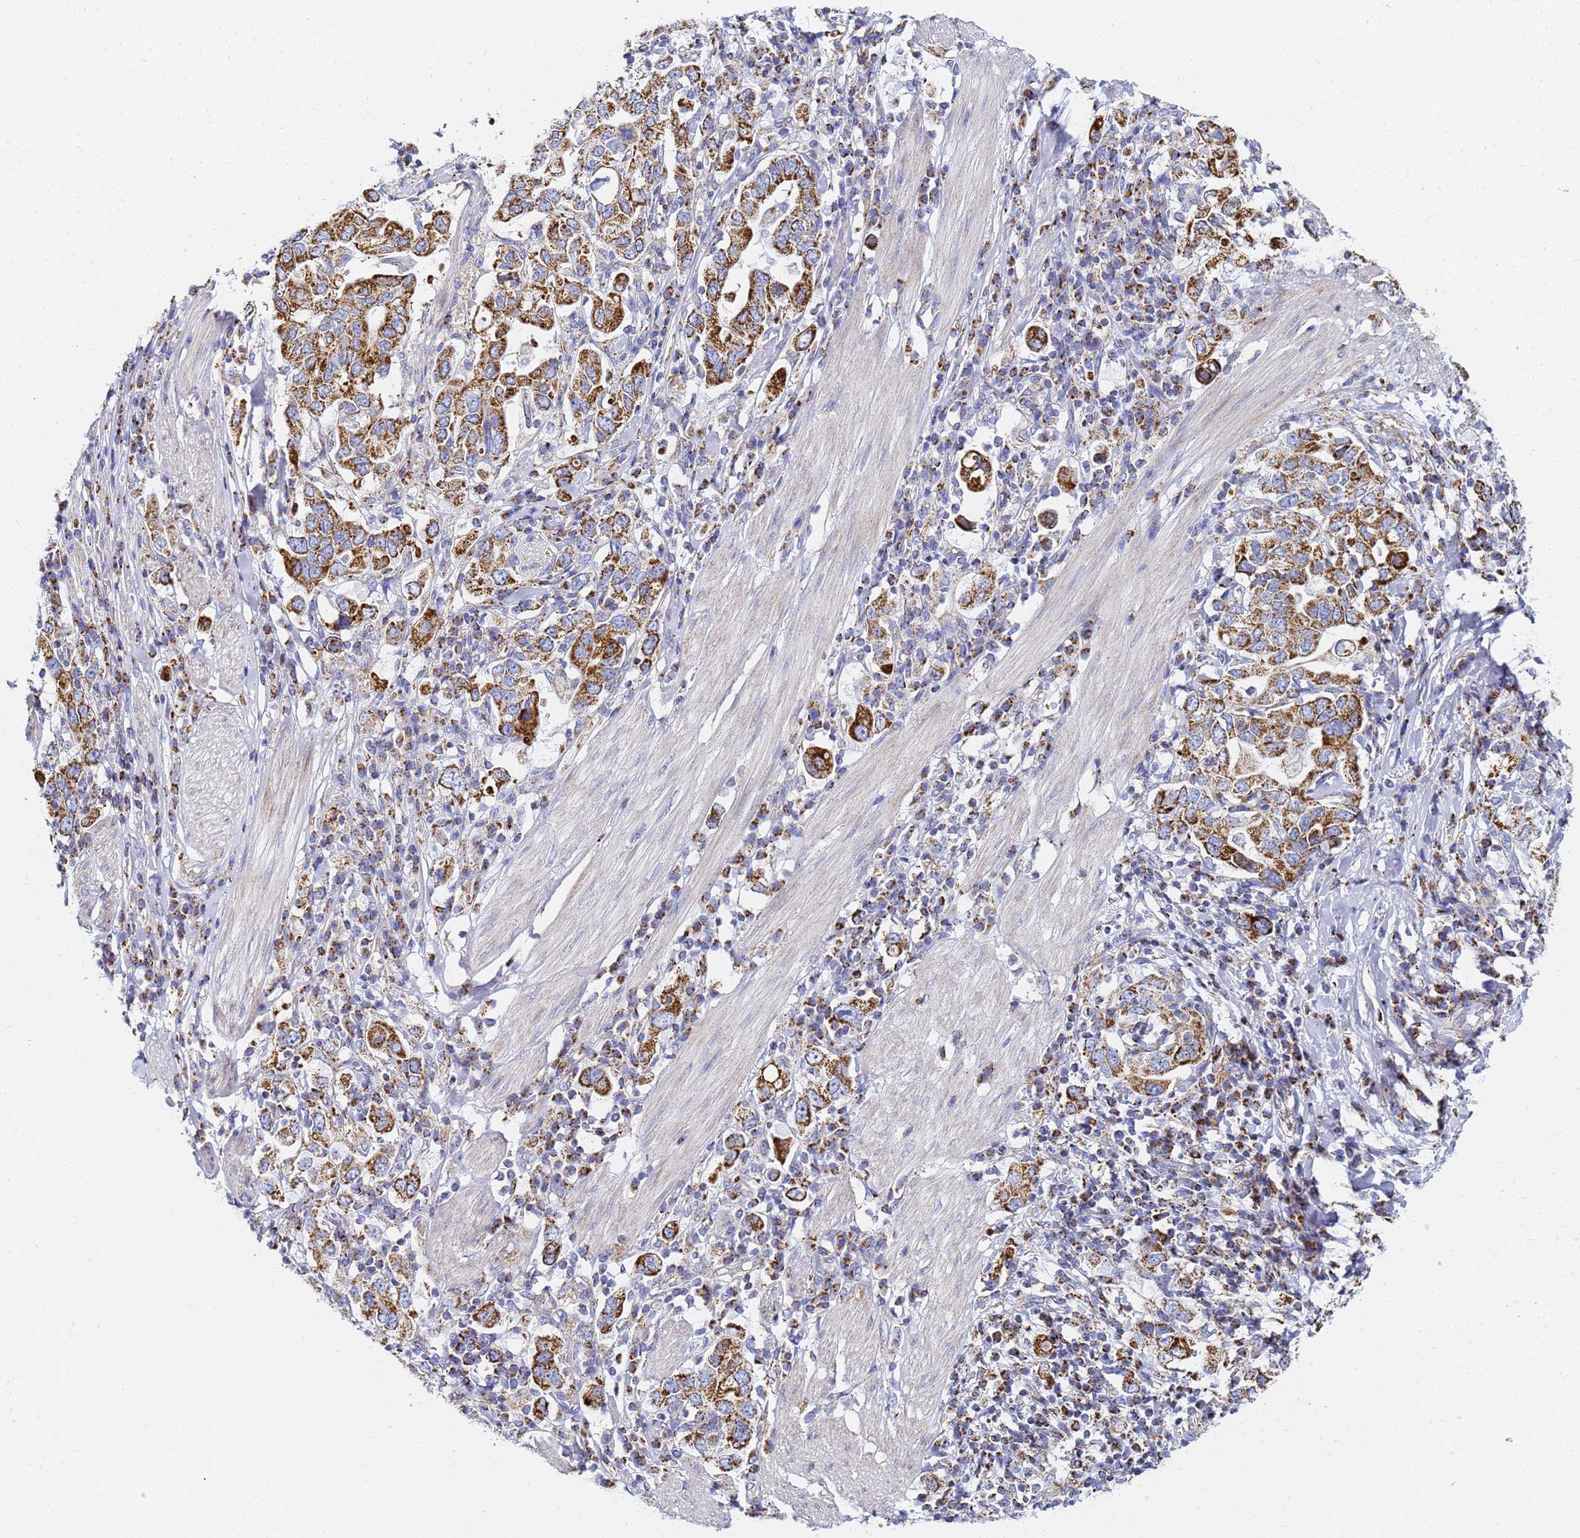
{"staining": {"intensity": "strong", "quantity": ">75%", "location": "cytoplasmic/membranous"}, "tissue": "stomach cancer", "cell_type": "Tumor cells", "image_type": "cancer", "snomed": [{"axis": "morphology", "description": "Adenocarcinoma, NOS"}, {"axis": "topography", "description": "Stomach, upper"}], "caption": "Tumor cells exhibit strong cytoplasmic/membranous expression in approximately >75% of cells in stomach cancer.", "gene": "CNIH4", "patient": {"sex": "male", "age": 62}}